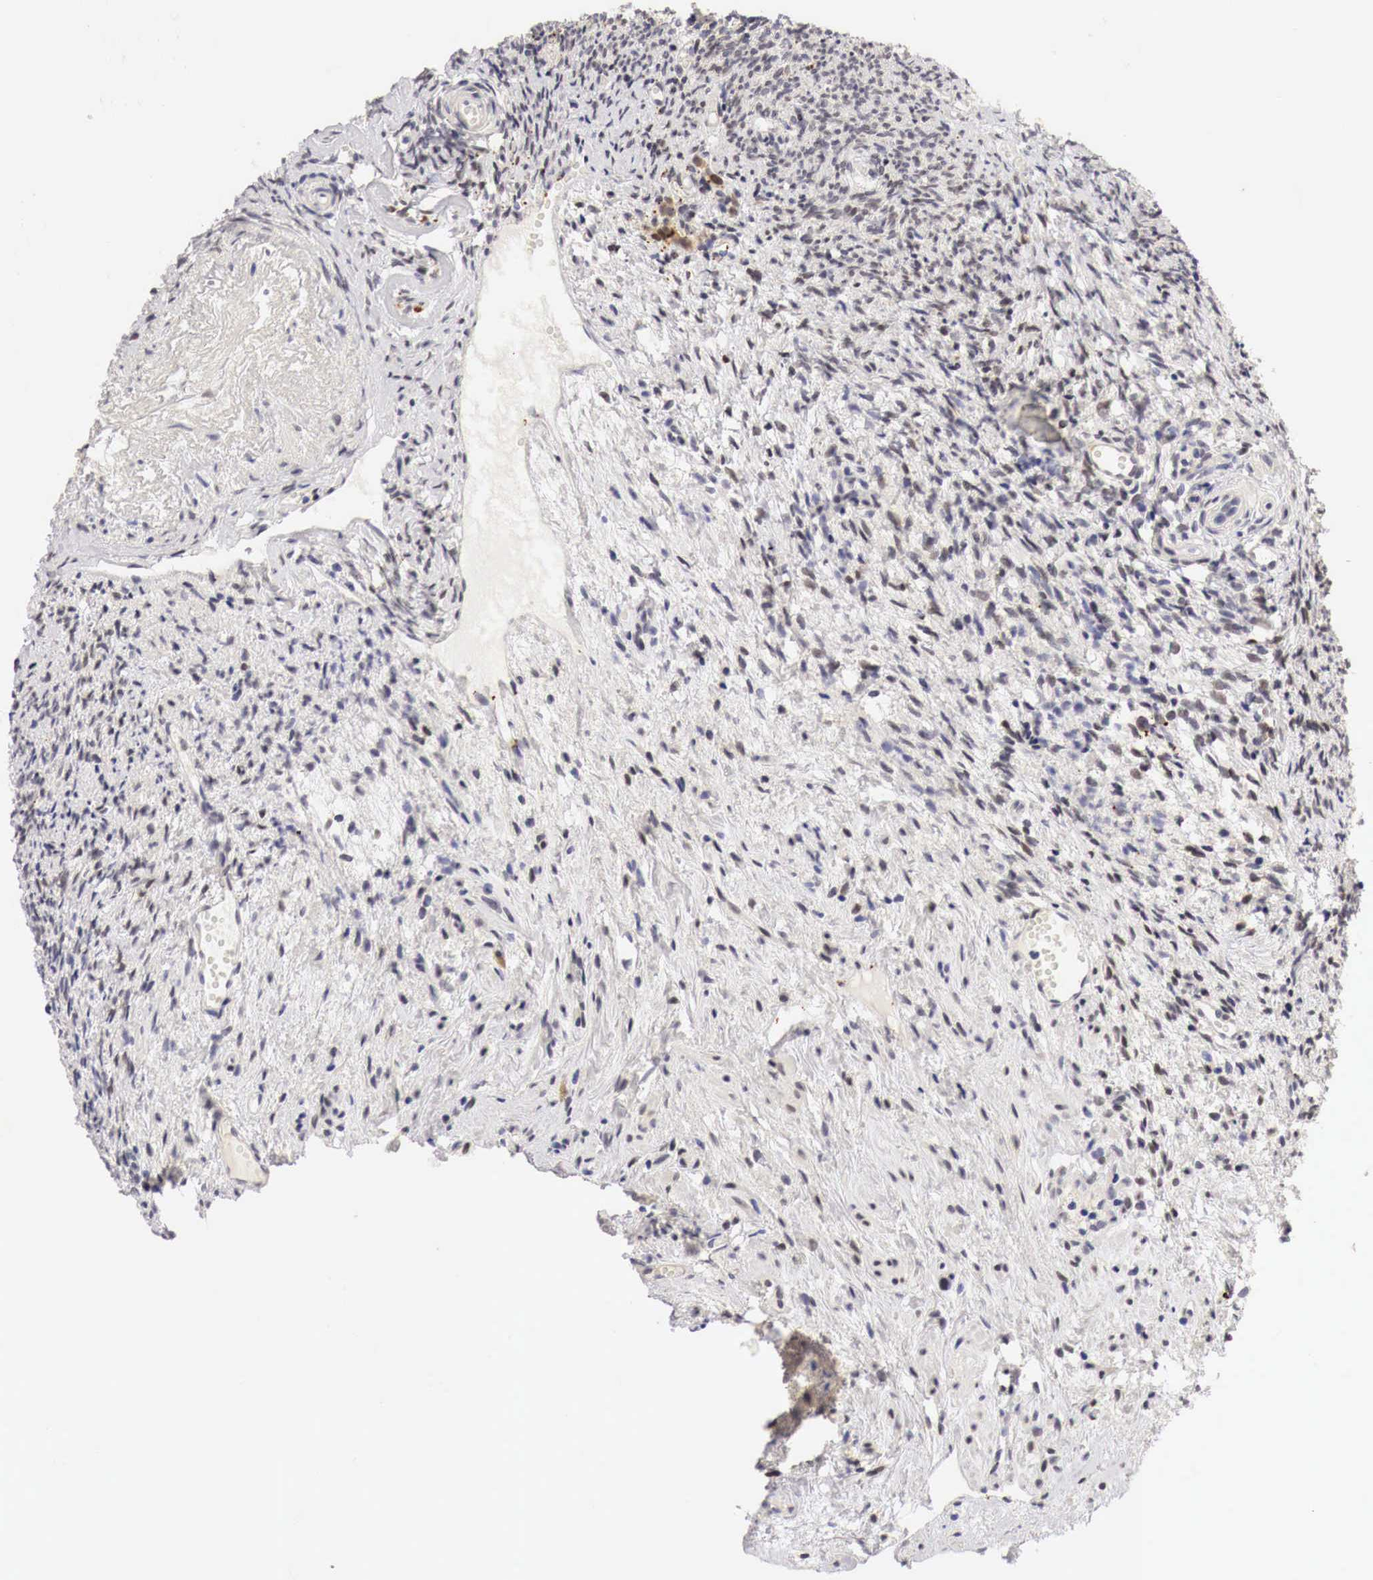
{"staining": {"intensity": "weak", "quantity": "<25%", "location": "nuclear"}, "tissue": "ovary", "cell_type": "Ovarian stroma cells", "image_type": "normal", "snomed": [{"axis": "morphology", "description": "Normal tissue, NOS"}, {"axis": "topography", "description": "Ovary"}], "caption": "Immunohistochemistry photomicrograph of unremarkable ovary stained for a protein (brown), which shows no positivity in ovarian stroma cells.", "gene": "CASP3", "patient": {"sex": "female", "age": 63}}